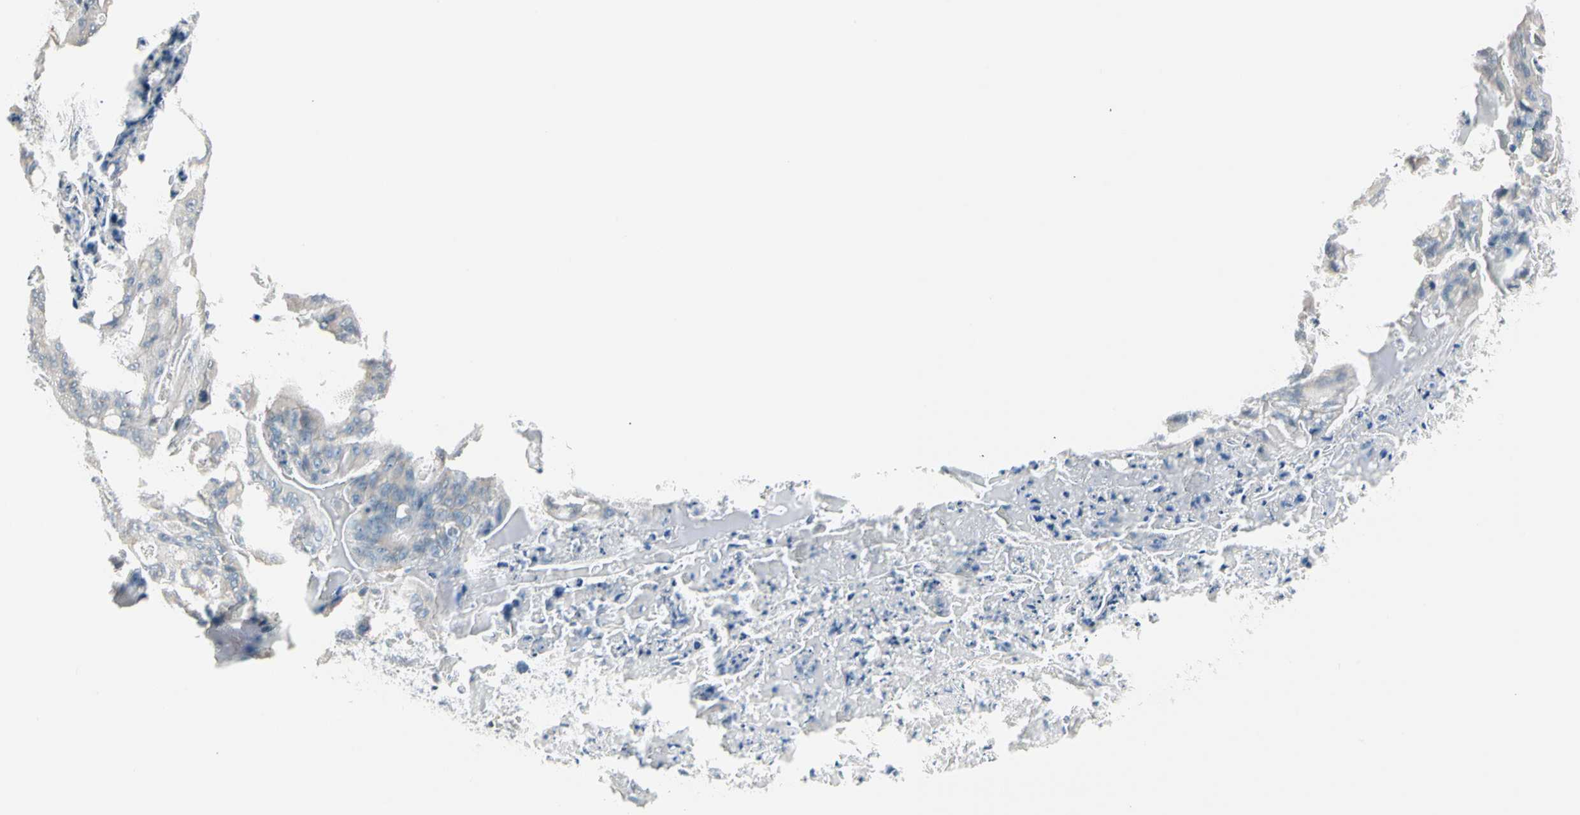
{"staining": {"intensity": "weak", "quantity": "25%-75%", "location": "cytoplasmic/membranous"}, "tissue": "ovarian cancer", "cell_type": "Tumor cells", "image_type": "cancer", "snomed": [{"axis": "morphology", "description": "Cystadenocarcinoma, mucinous, NOS"}, {"axis": "topography", "description": "Ovary"}], "caption": "Brown immunohistochemical staining in mucinous cystadenocarcinoma (ovarian) displays weak cytoplasmic/membranous expression in approximately 25%-75% of tumor cells. Using DAB (3,3'-diaminobenzidine) (brown) and hematoxylin (blue) stains, captured at high magnification using brightfield microscopy.", "gene": "STK40", "patient": {"sex": "female", "age": 37}}